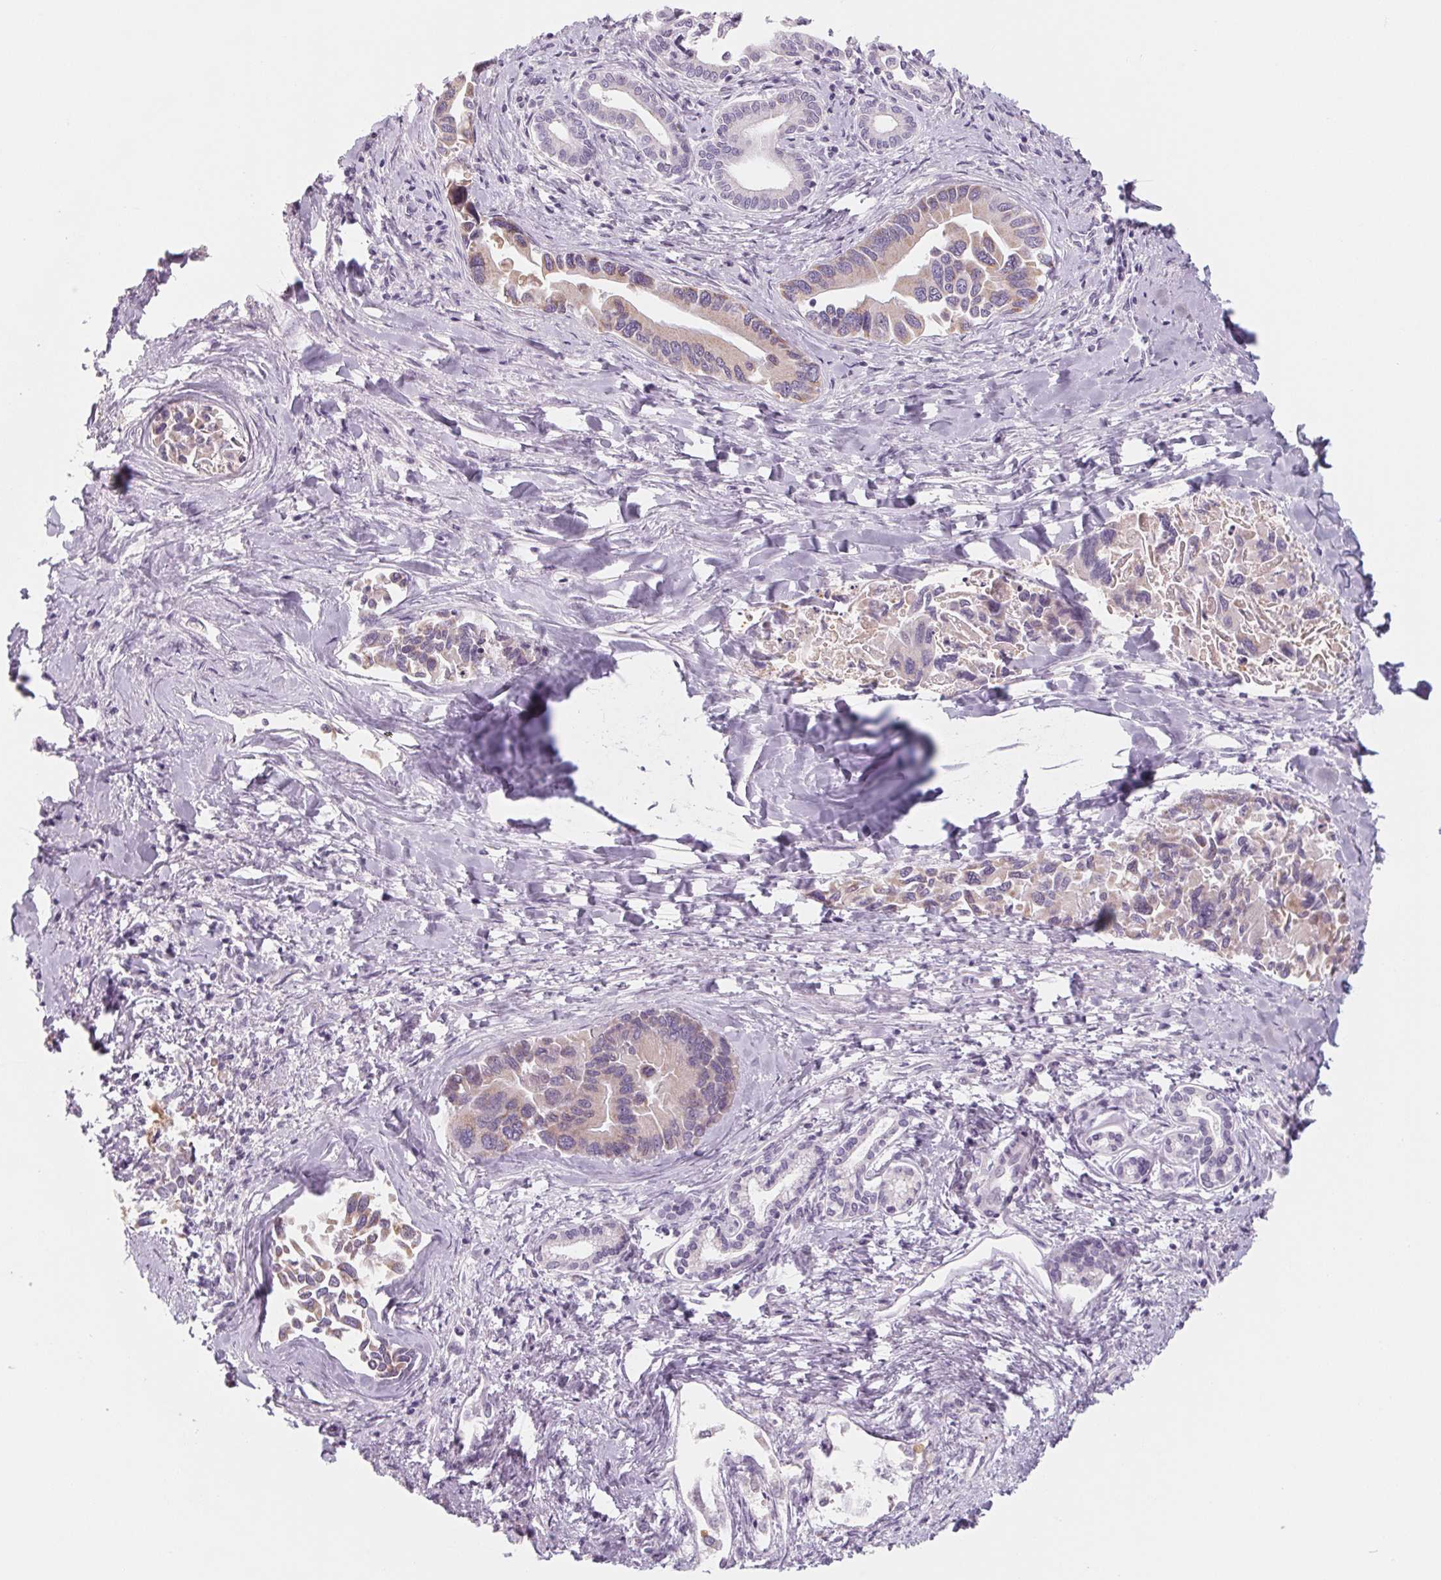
{"staining": {"intensity": "weak", "quantity": "<25%", "location": "cytoplasmic/membranous"}, "tissue": "liver cancer", "cell_type": "Tumor cells", "image_type": "cancer", "snomed": [{"axis": "morphology", "description": "Cholangiocarcinoma"}, {"axis": "topography", "description": "Liver"}], "caption": "An immunohistochemistry (IHC) image of cholangiocarcinoma (liver) is shown. There is no staining in tumor cells of cholangiocarcinoma (liver).", "gene": "POU1F1", "patient": {"sex": "male", "age": 66}}